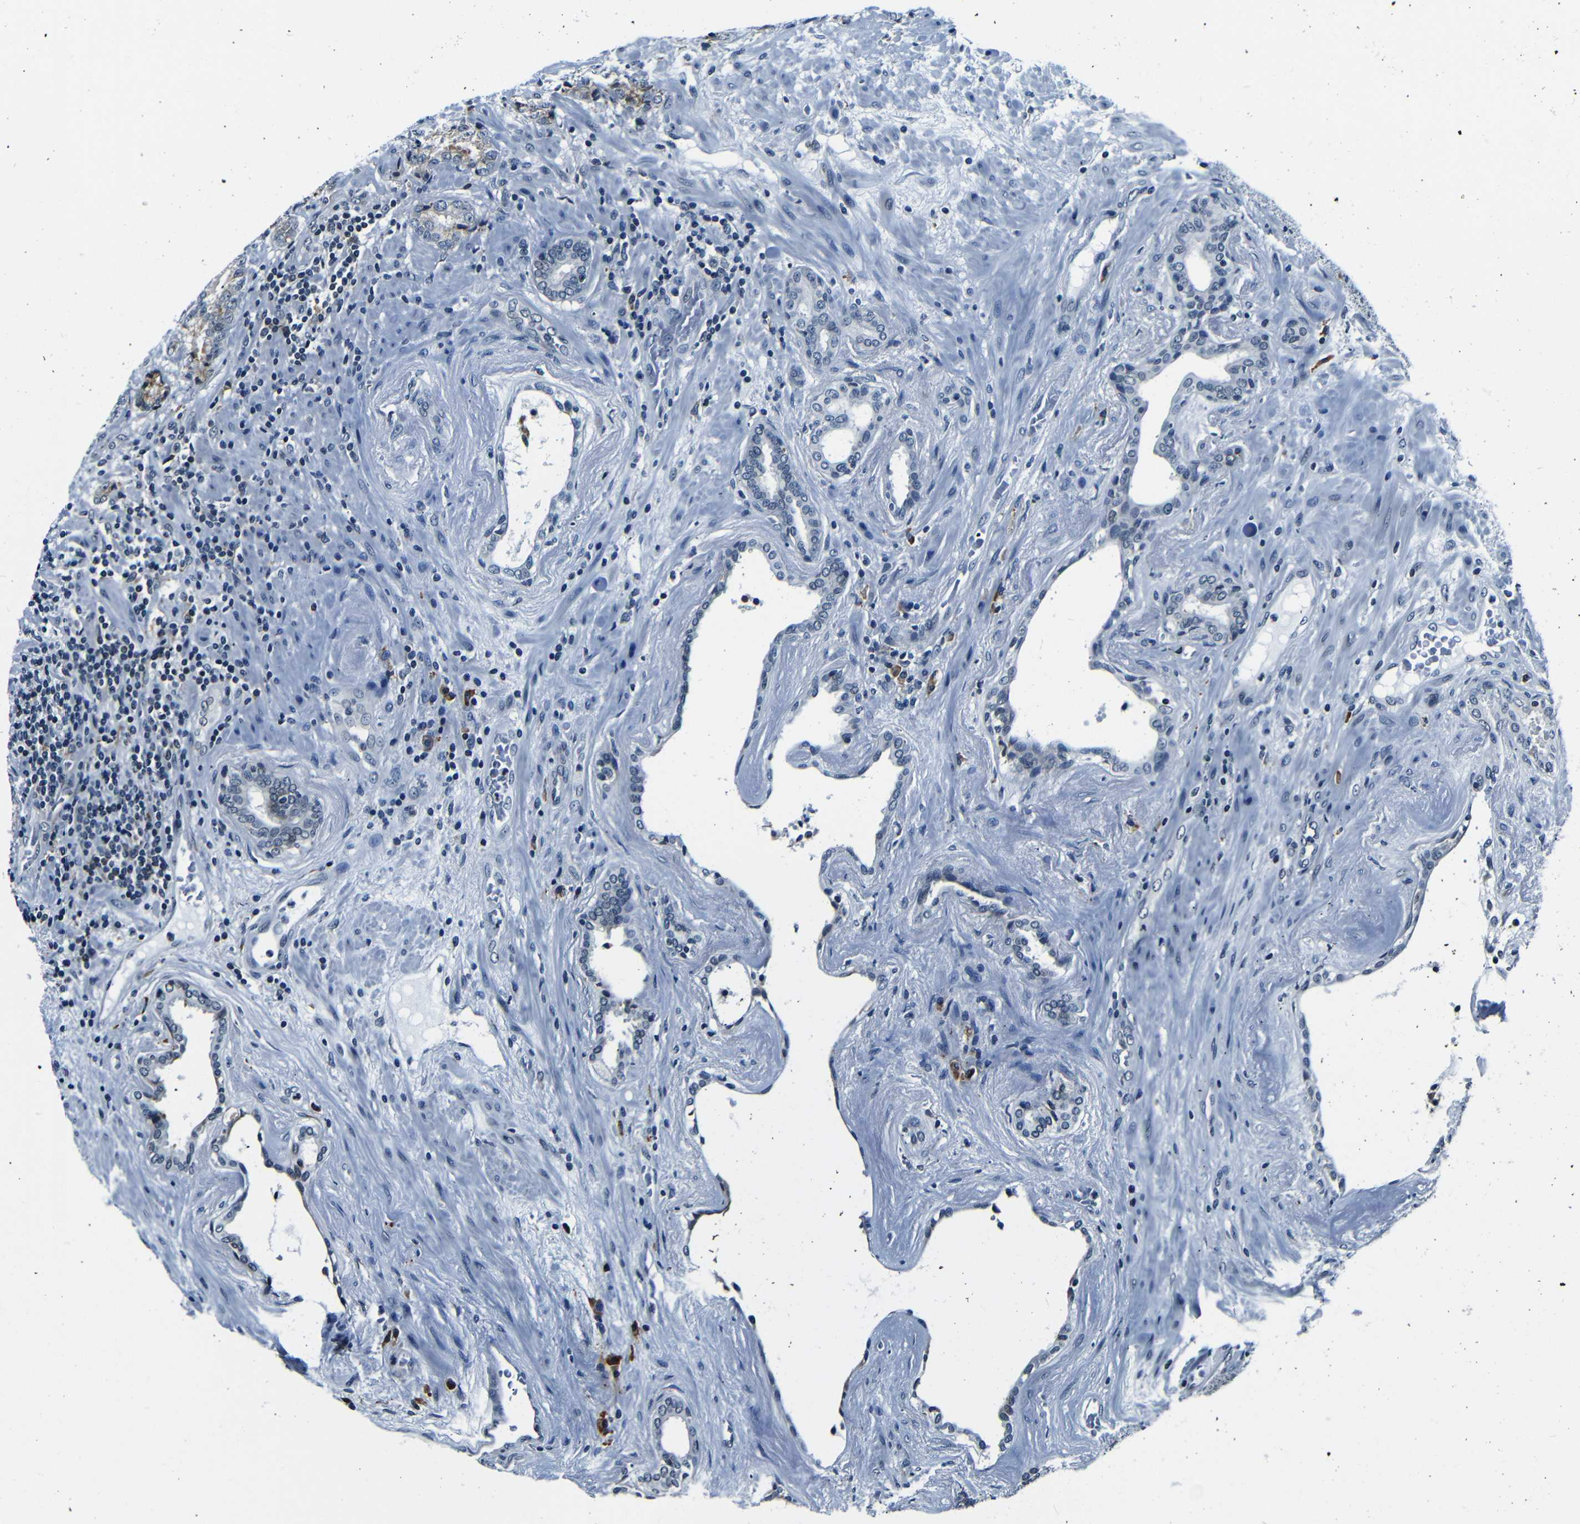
{"staining": {"intensity": "weak", "quantity": "<25%", "location": "cytoplasmic/membranous,nuclear"}, "tissue": "prostate cancer", "cell_type": "Tumor cells", "image_type": "cancer", "snomed": [{"axis": "morphology", "description": "Adenocarcinoma, High grade"}, {"axis": "topography", "description": "Prostate"}], "caption": "Immunohistochemical staining of human prostate cancer (high-grade adenocarcinoma) reveals no significant expression in tumor cells.", "gene": "NCBP3", "patient": {"sex": "male", "age": 61}}